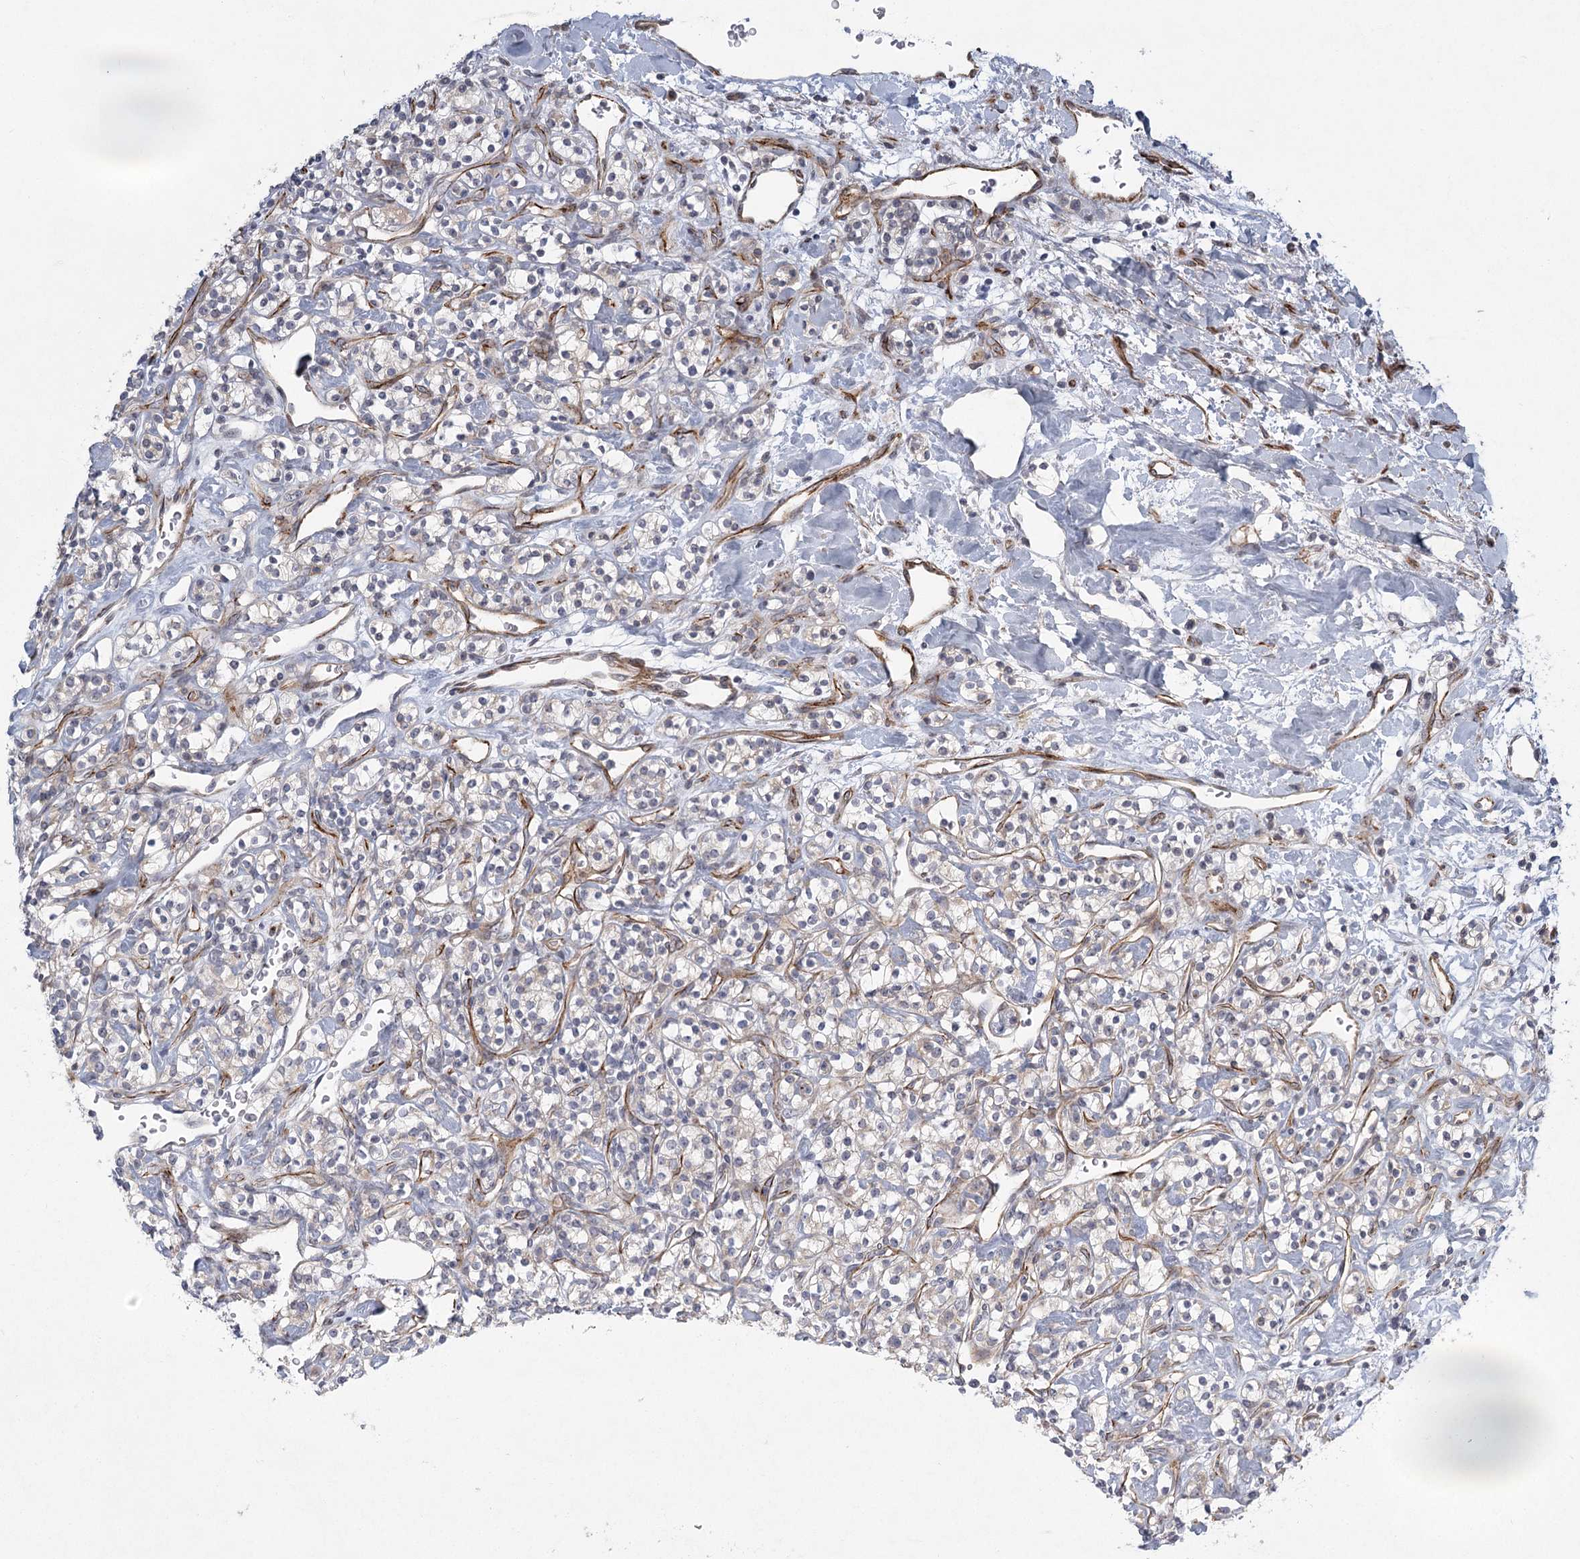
{"staining": {"intensity": "negative", "quantity": "none", "location": "none"}, "tissue": "renal cancer", "cell_type": "Tumor cells", "image_type": "cancer", "snomed": [{"axis": "morphology", "description": "Adenocarcinoma, NOS"}, {"axis": "topography", "description": "Kidney"}], "caption": "Renal cancer (adenocarcinoma) was stained to show a protein in brown. There is no significant expression in tumor cells.", "gene": "MEPE", "patient": {"sex": "male", "age": 77}}